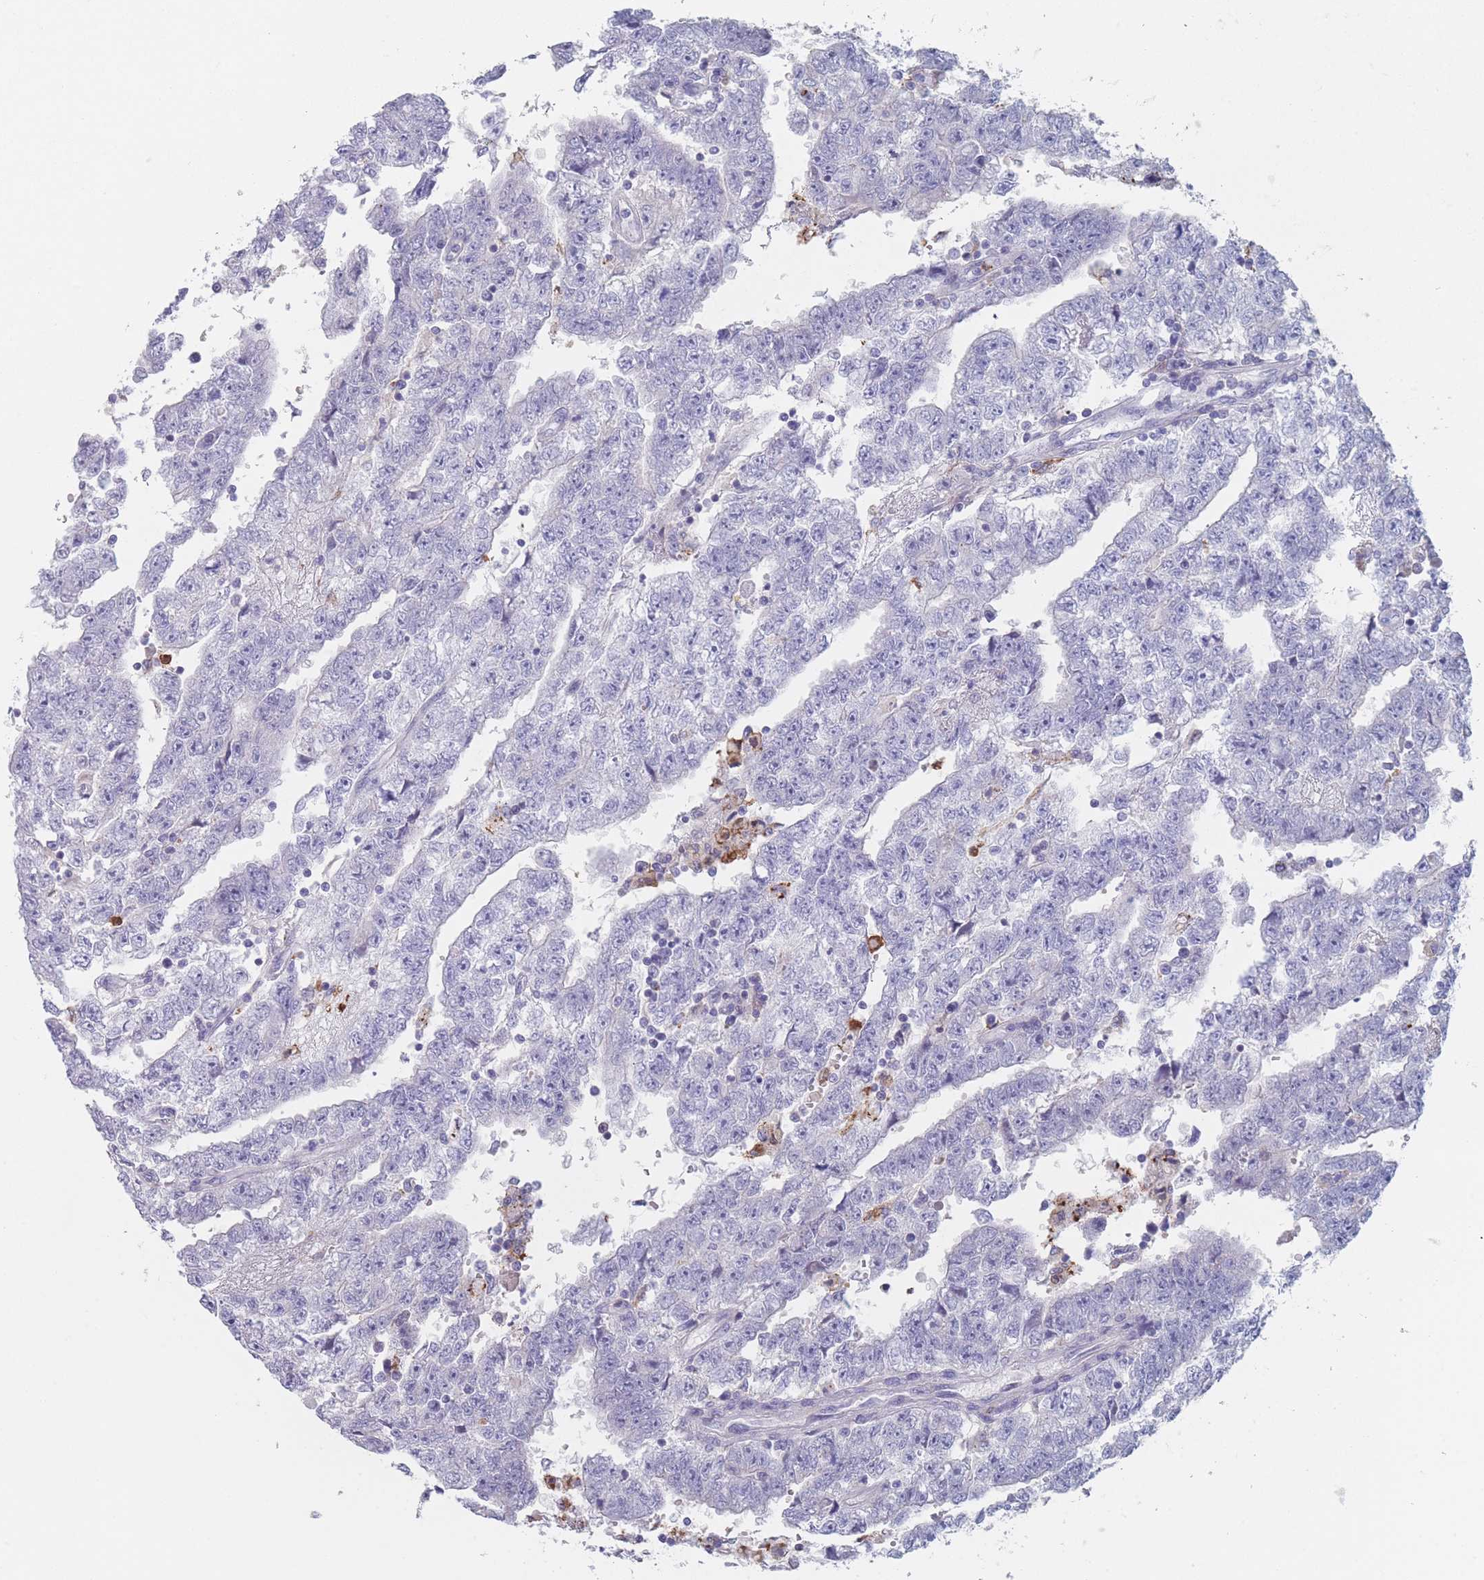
{"staining": {"intensity": "negative", "quantity": "none", "location": "none"}, "tissue": "testis cancer", "cell_type": "Tumor cells", "image_type": "cancer", "snomed": [{"axis": "morphology", "description": "Carcinoma, Embryonal, NOS"}, {"axis": "topography", "description": "Testis"}], "caption": "DAB (3,3'-diaminobenzidine) immunohistochemical staining of testis cancer demonstrates no significant positivity in tumor cells.", "gene": "ATP1A3", "patient": {"sex": "male", "age": 25}}